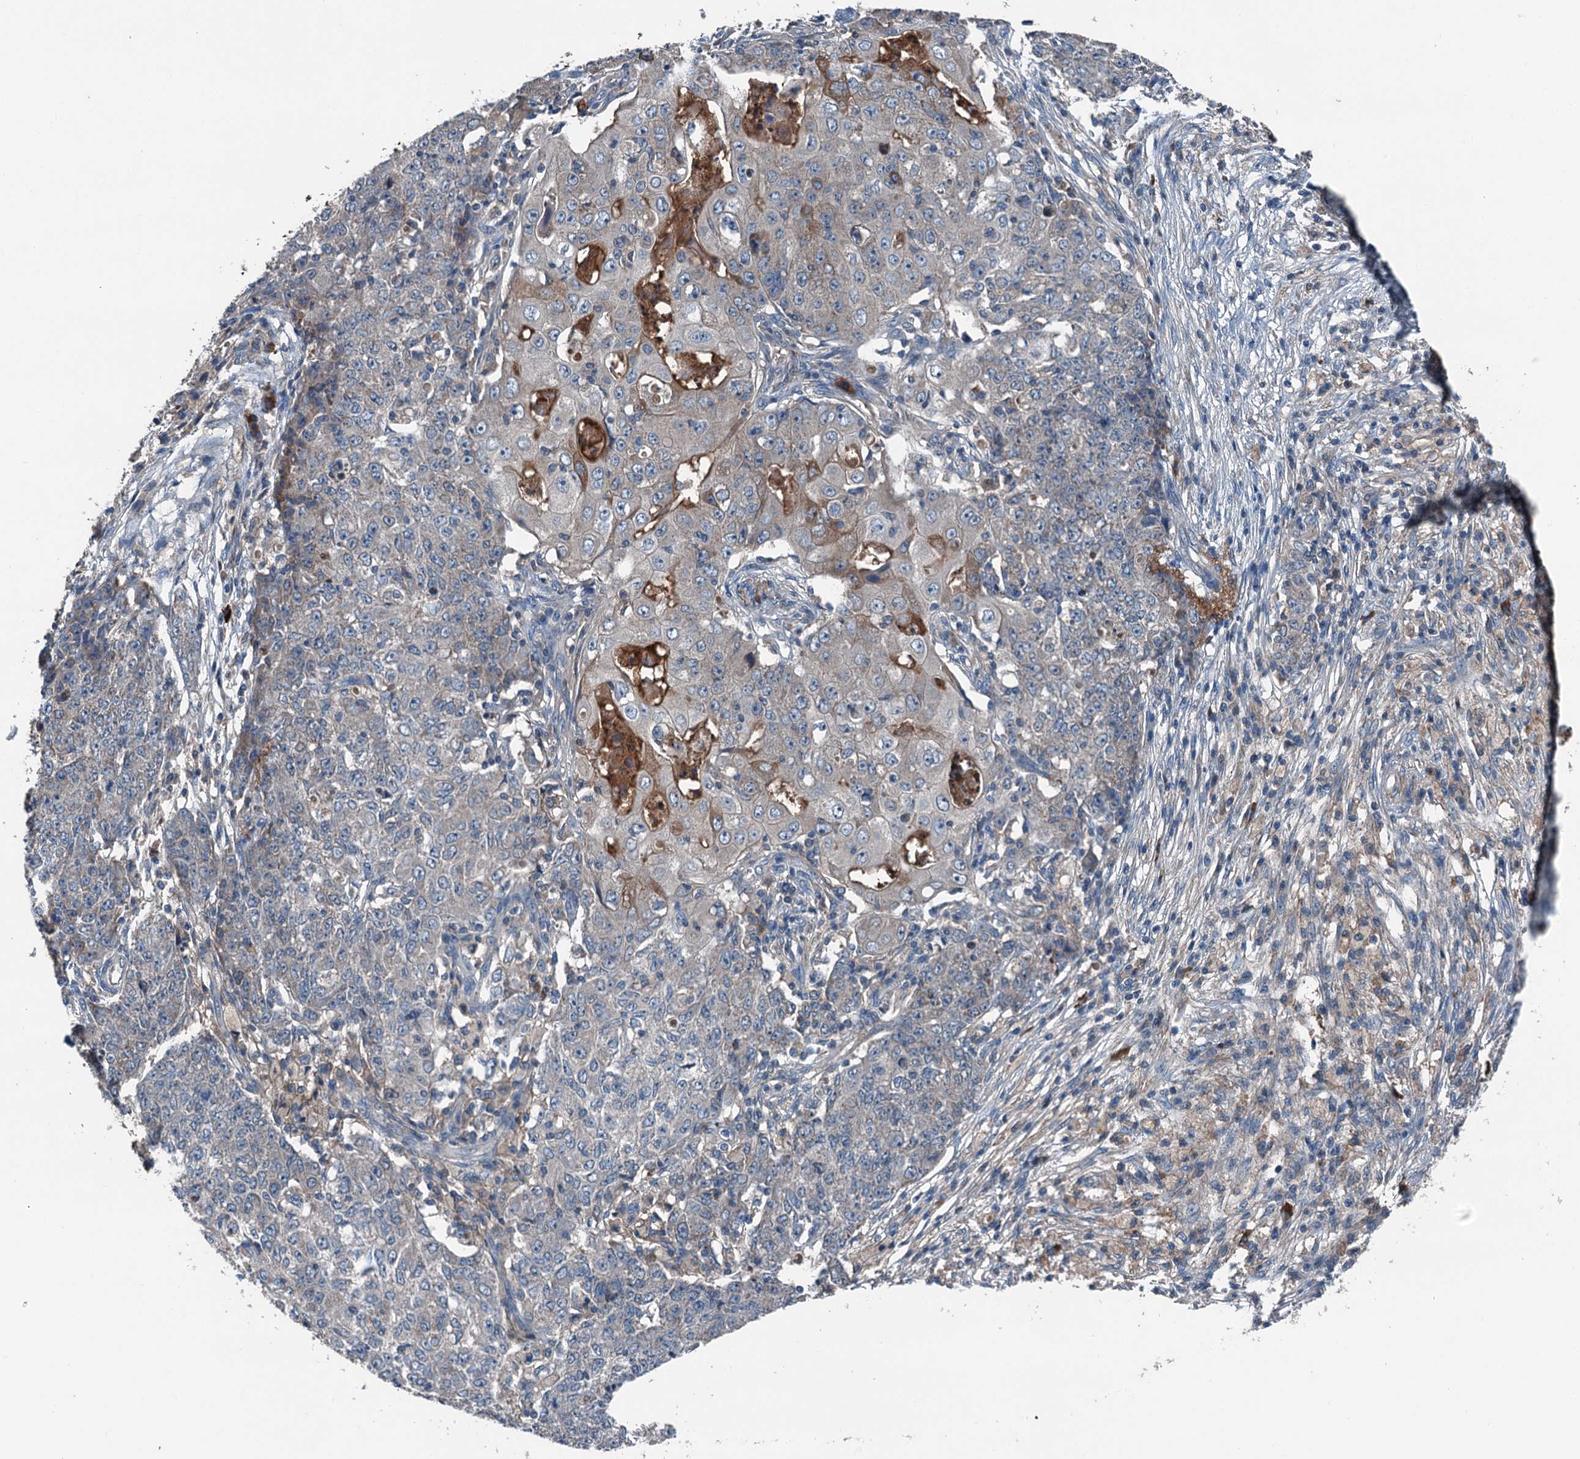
{"staining": {"intensity": "negative", "quantity": "none", "location": "none"}, "tissue": "ovarian cancer", "cell_type": "Tumor cells", "image_type": "cancer", "snomed": [{"axis": "morphology", "description": "Carcinoma, endometroid"}, {"axis": "topography", "description": "Ovary"}], "caption": "Immunohistochemistry of human endometroid carcinoma (ovarian) shows no staining in tumor cells.", "gene": "PDSS1", "patient": {"sex": "female", "age": 42}}